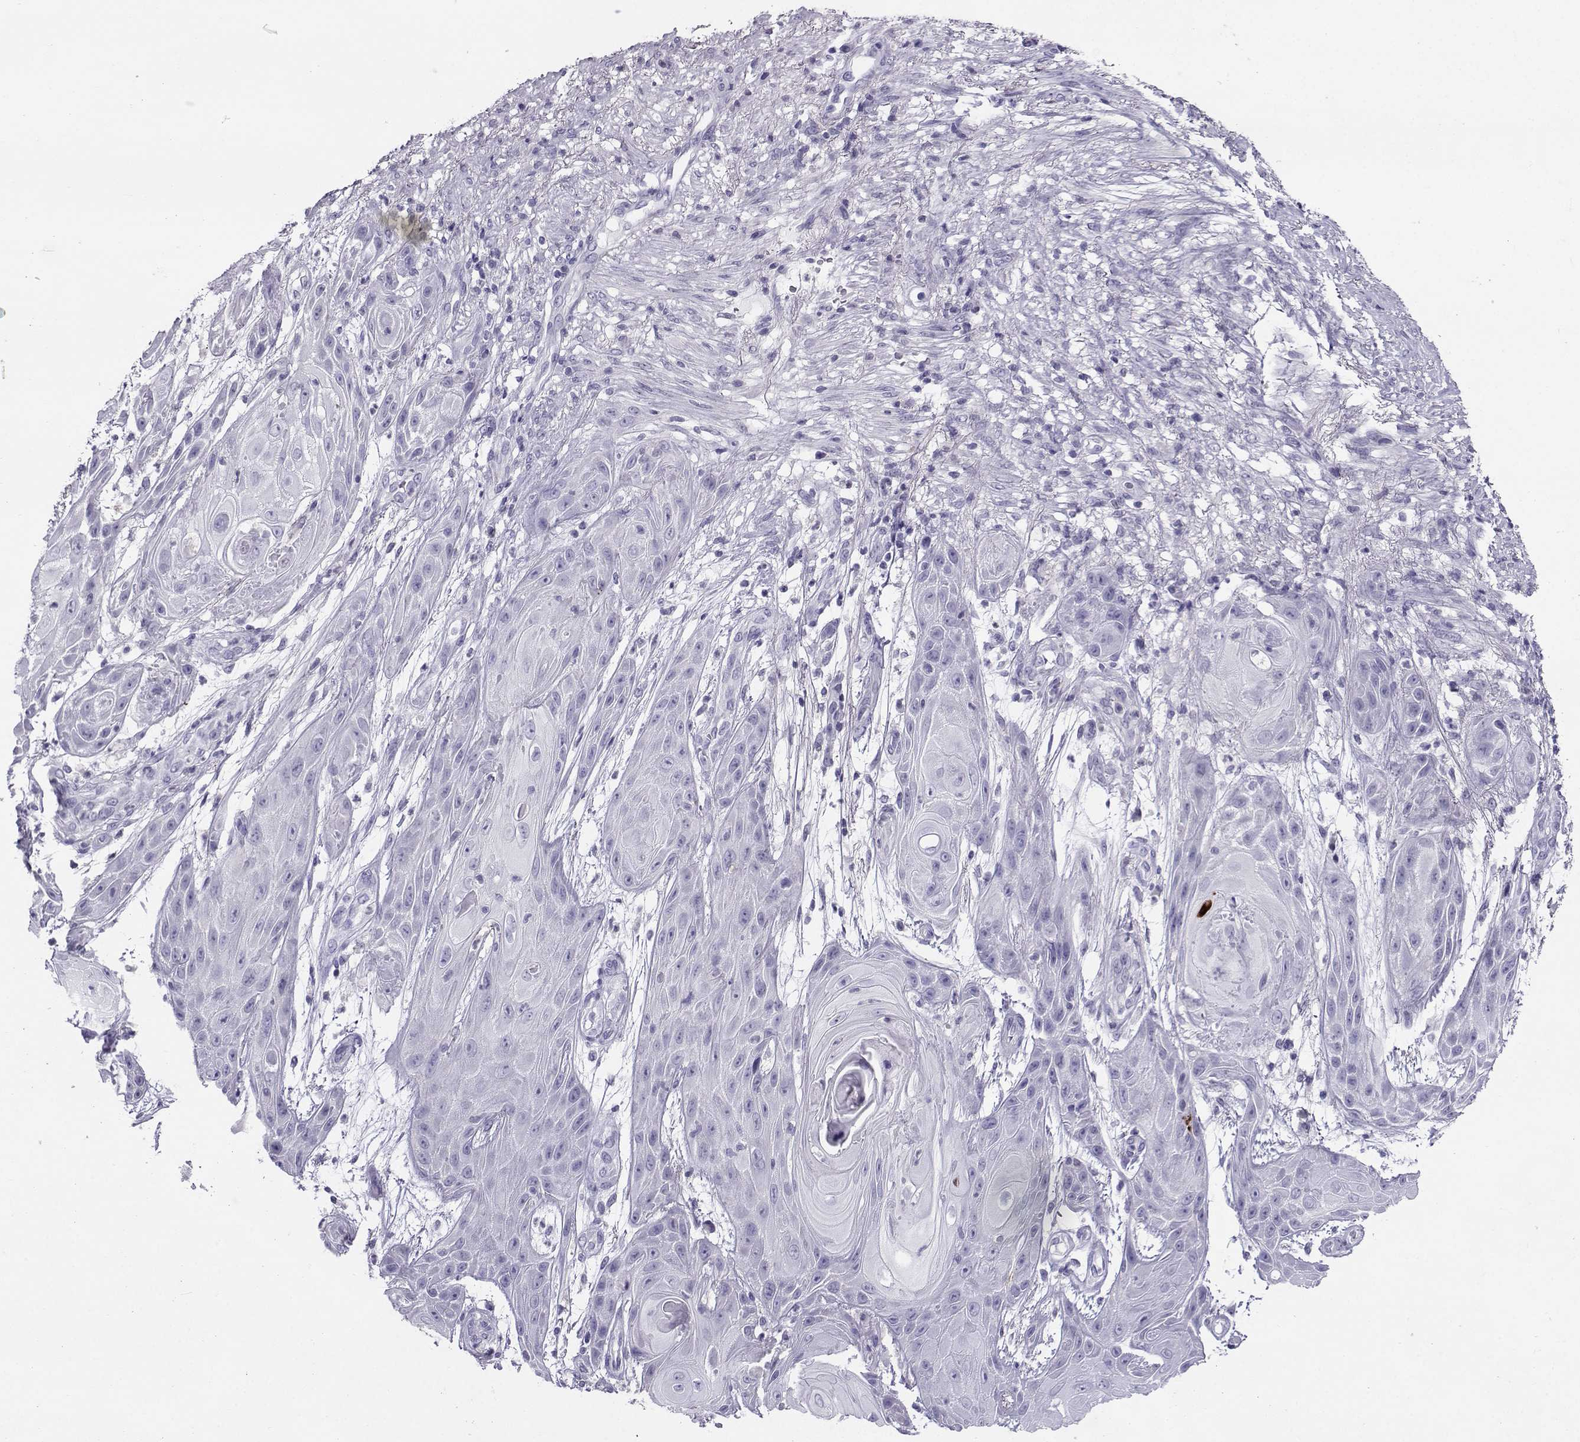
{"staining": {"intensity": "negative", "quantity": "none", "location": "none"}, "tissue": "skin cancer", "cell_type": "Tumor cells", "image_type": "cancer", "snomed": [{"axis": "morphology", "description": "Squamous cell carcinoma, NOS"}, {"axis": "topography", "description": "Skin"}], "caption": "Immunohistochemistry histopathology image of skin squamous cell carcinoma stained for a protein (brown), which reveals no positivity in tumor cells.", "gene": "PGK1", "patient": {"sex": "male", "age": 62}}